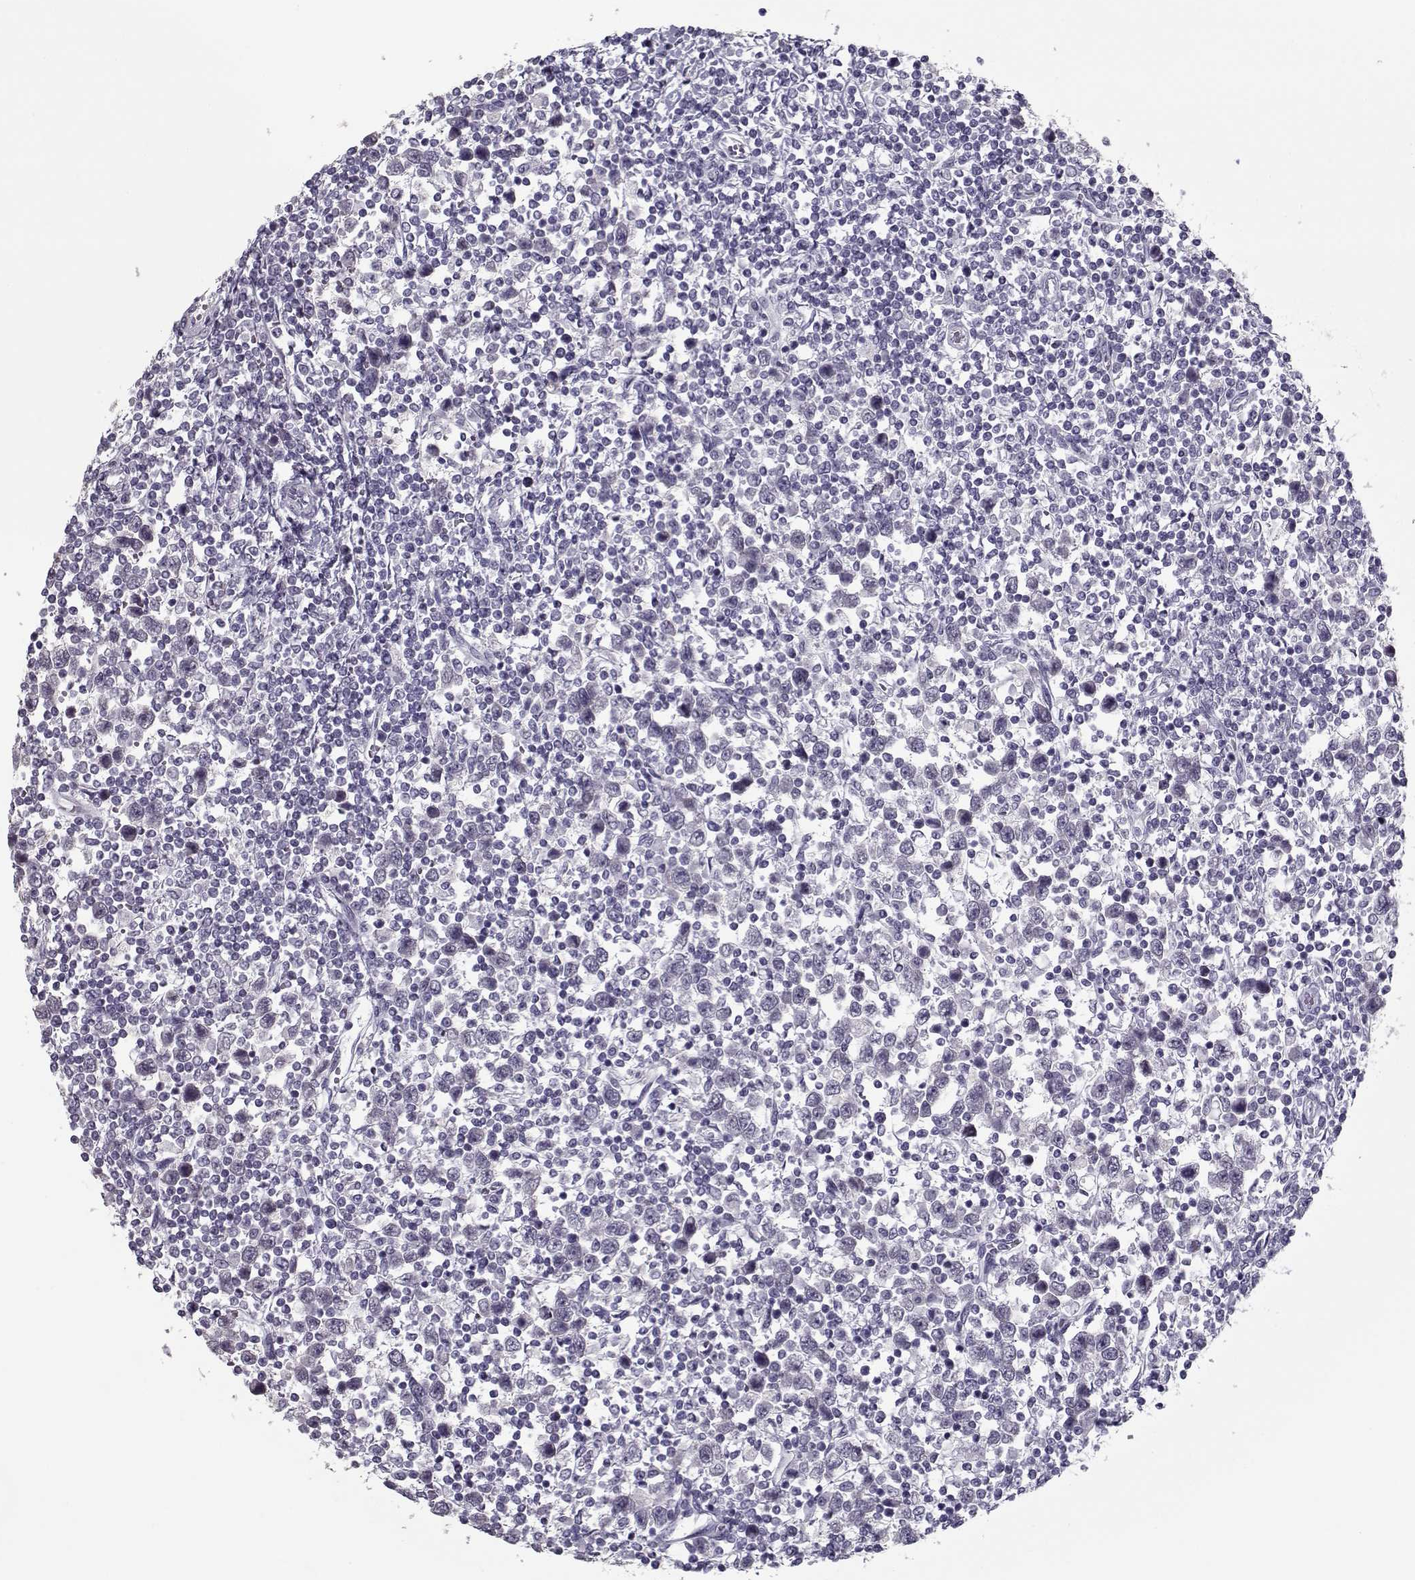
{"staining": {"intensity": "negative", "quantity": "none", "location": "none"}, "tissue": "testis cancer", "cell_type": "Tumor cells", "image_type": "cancer", "snomed": [{"axis": "morphology", "description": "Normal tissue, NOS"}, {"axis": "morphology", "description": "Seminoma, NOS"}, {"axis": "topography", "description": "Testis"}, {"axis": "topography", "description": "Epididymis"}], "caption": "Immunohistochemical staining of testis cancer (seminoma) shows no significant positivity in tumor cells.", "gene": "CIBAR1", "patient": {"sex": "male", "age": 34}}